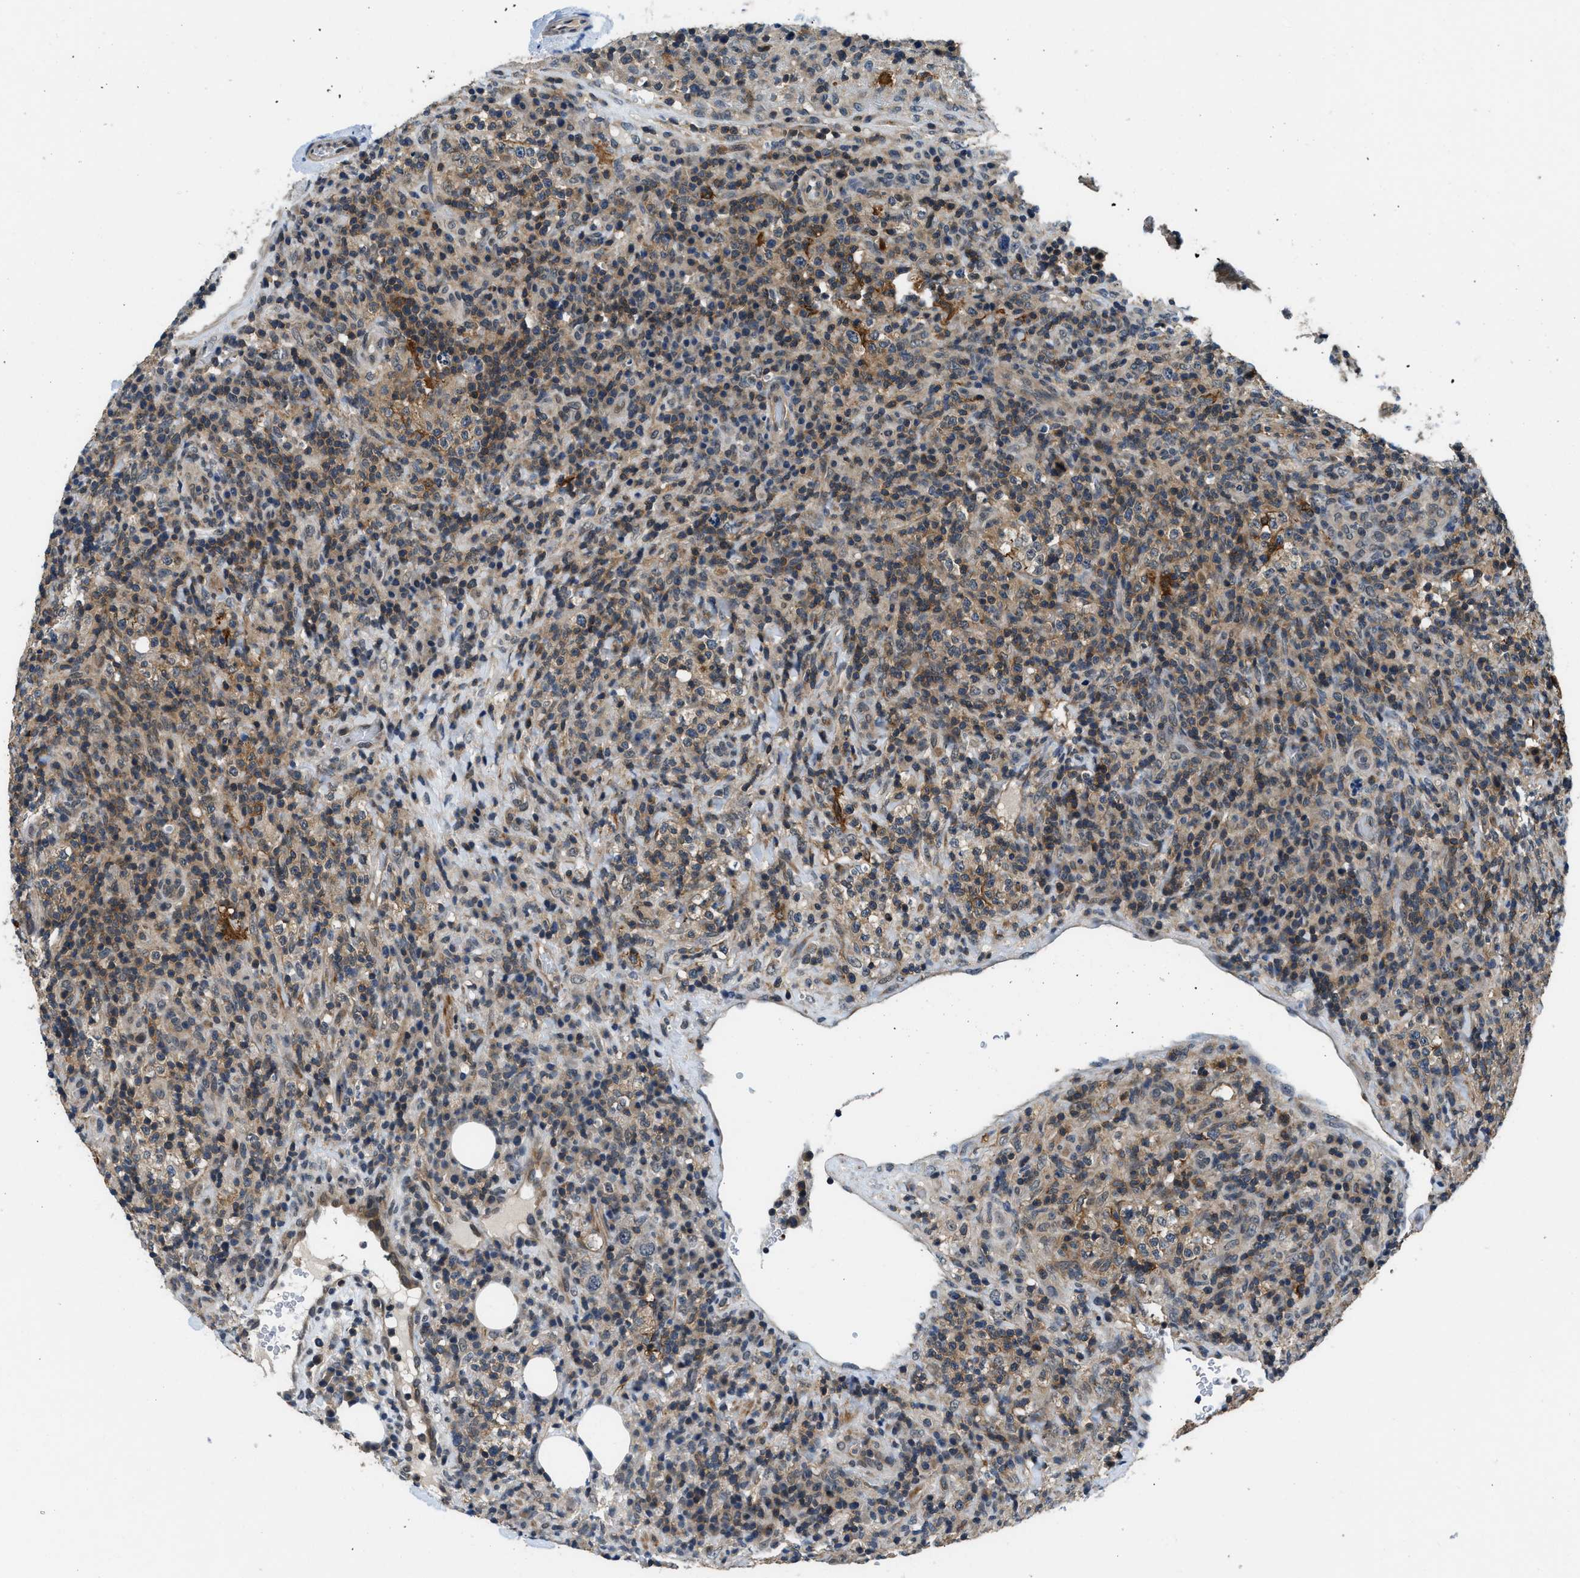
{"staining": {"intensity": "weak", "quantity": "25%-75%", "location": "cytoplasmic/membranous"}, "tissue": "lymphoma", "cell_type": "Tumor cells", "image_type": "cancer", "snomed": [{"axis": "morphology", "description": "Malignant lymphoma, non-Hodgkin's type, High grade"}, {"axis": "topography", "description": "Lymph node"}], "caption": "High-power microscopy captured an immunohistochemistry (IHC) micrograph of high-grade malignant lymphoma, non-Hodgkin's type, revealing weak cytoplasmic/membranous positivity in approximately 25%-75% of tumor cells. Using DAB (3,3'-diaminobenzidine) (brown) and hematoxylin (blue) stains, captured at high magnification using brightfield microscopy.", "gene": "MTMR1", "patient": {"sex": "female", "age": 76}}